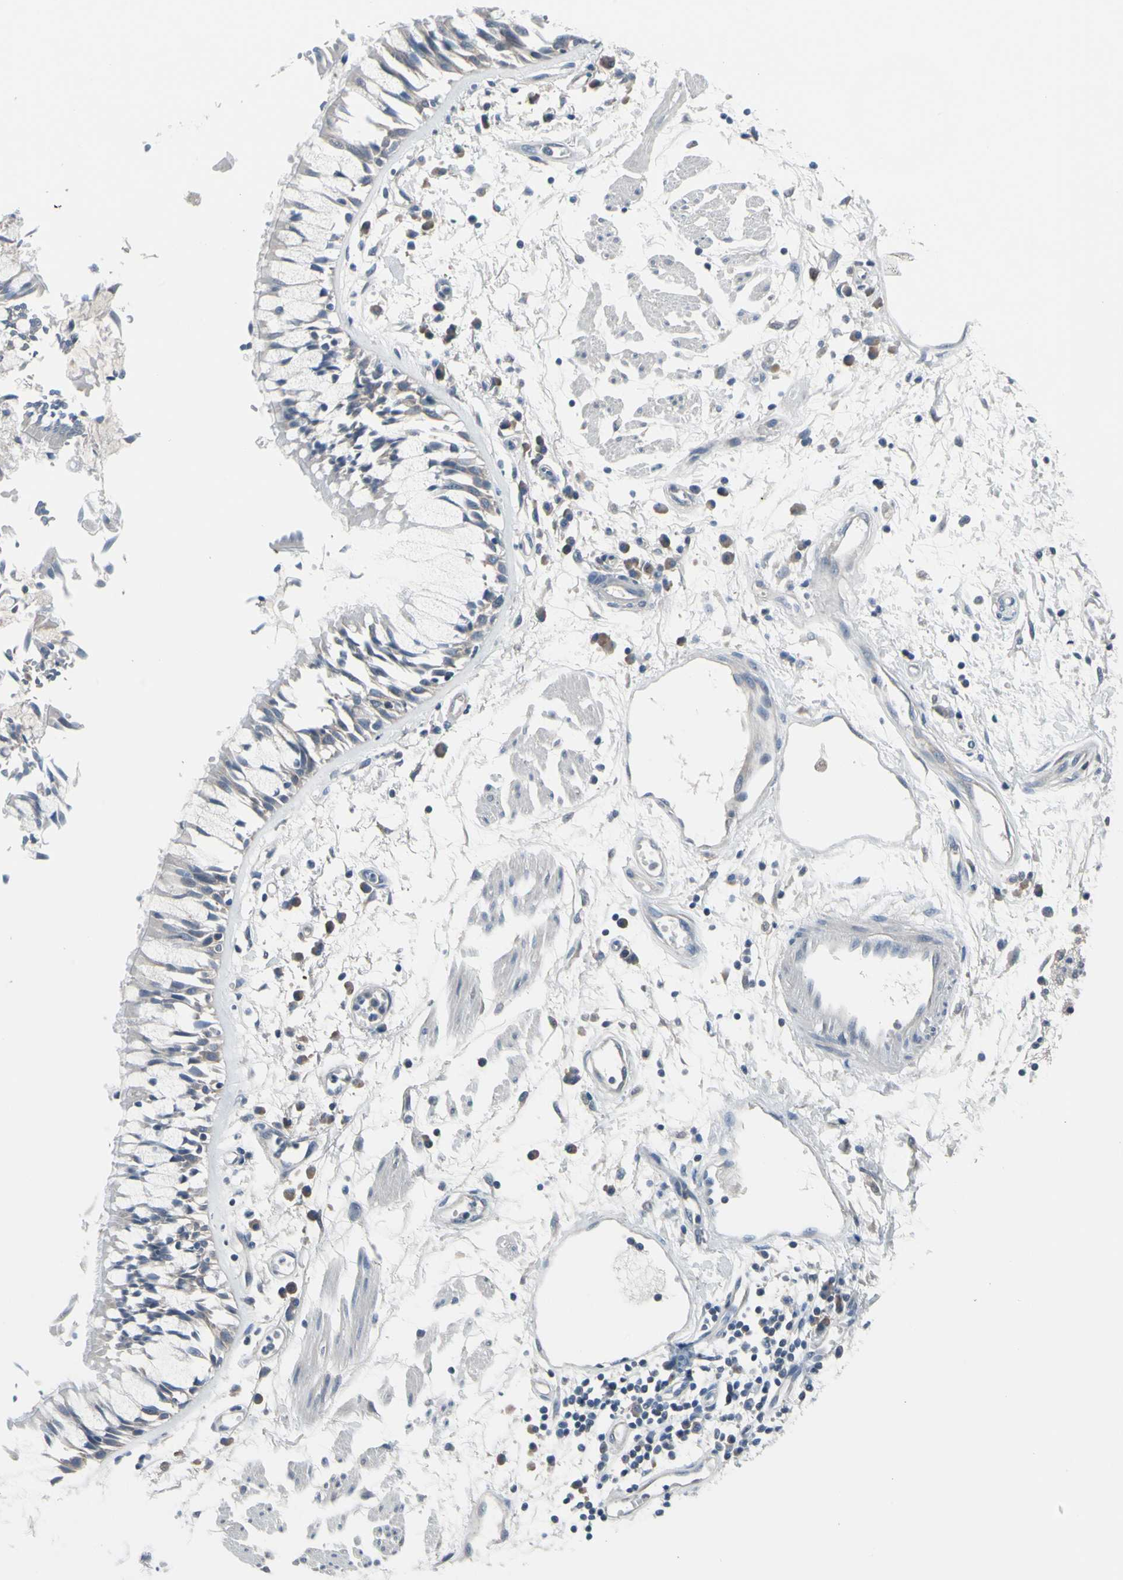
{"staining": {"intensity": "negative", "quantity": "none", "location": "none"}, "tissue": "adipose tissue", "cell_type": "Adipocytes", "image_type": "normal", "snomed": [{"axis": "morphology", "description": "Normal tissue, NOS"}, {"axis": "morphology", "description": "Adenocarcinoma, NOS"}, {"axis": "topography", "description": "Cartilage tissue"}, {"axis": "topography", "description": "Bronchus"}, {"axis": "topography", "description": "Lung"}], "caption": "IHC of benign adipose tissue shows no staining in adipocytes.", "gene": "PGR", "patient": {"sex": "female", "age": 67}}